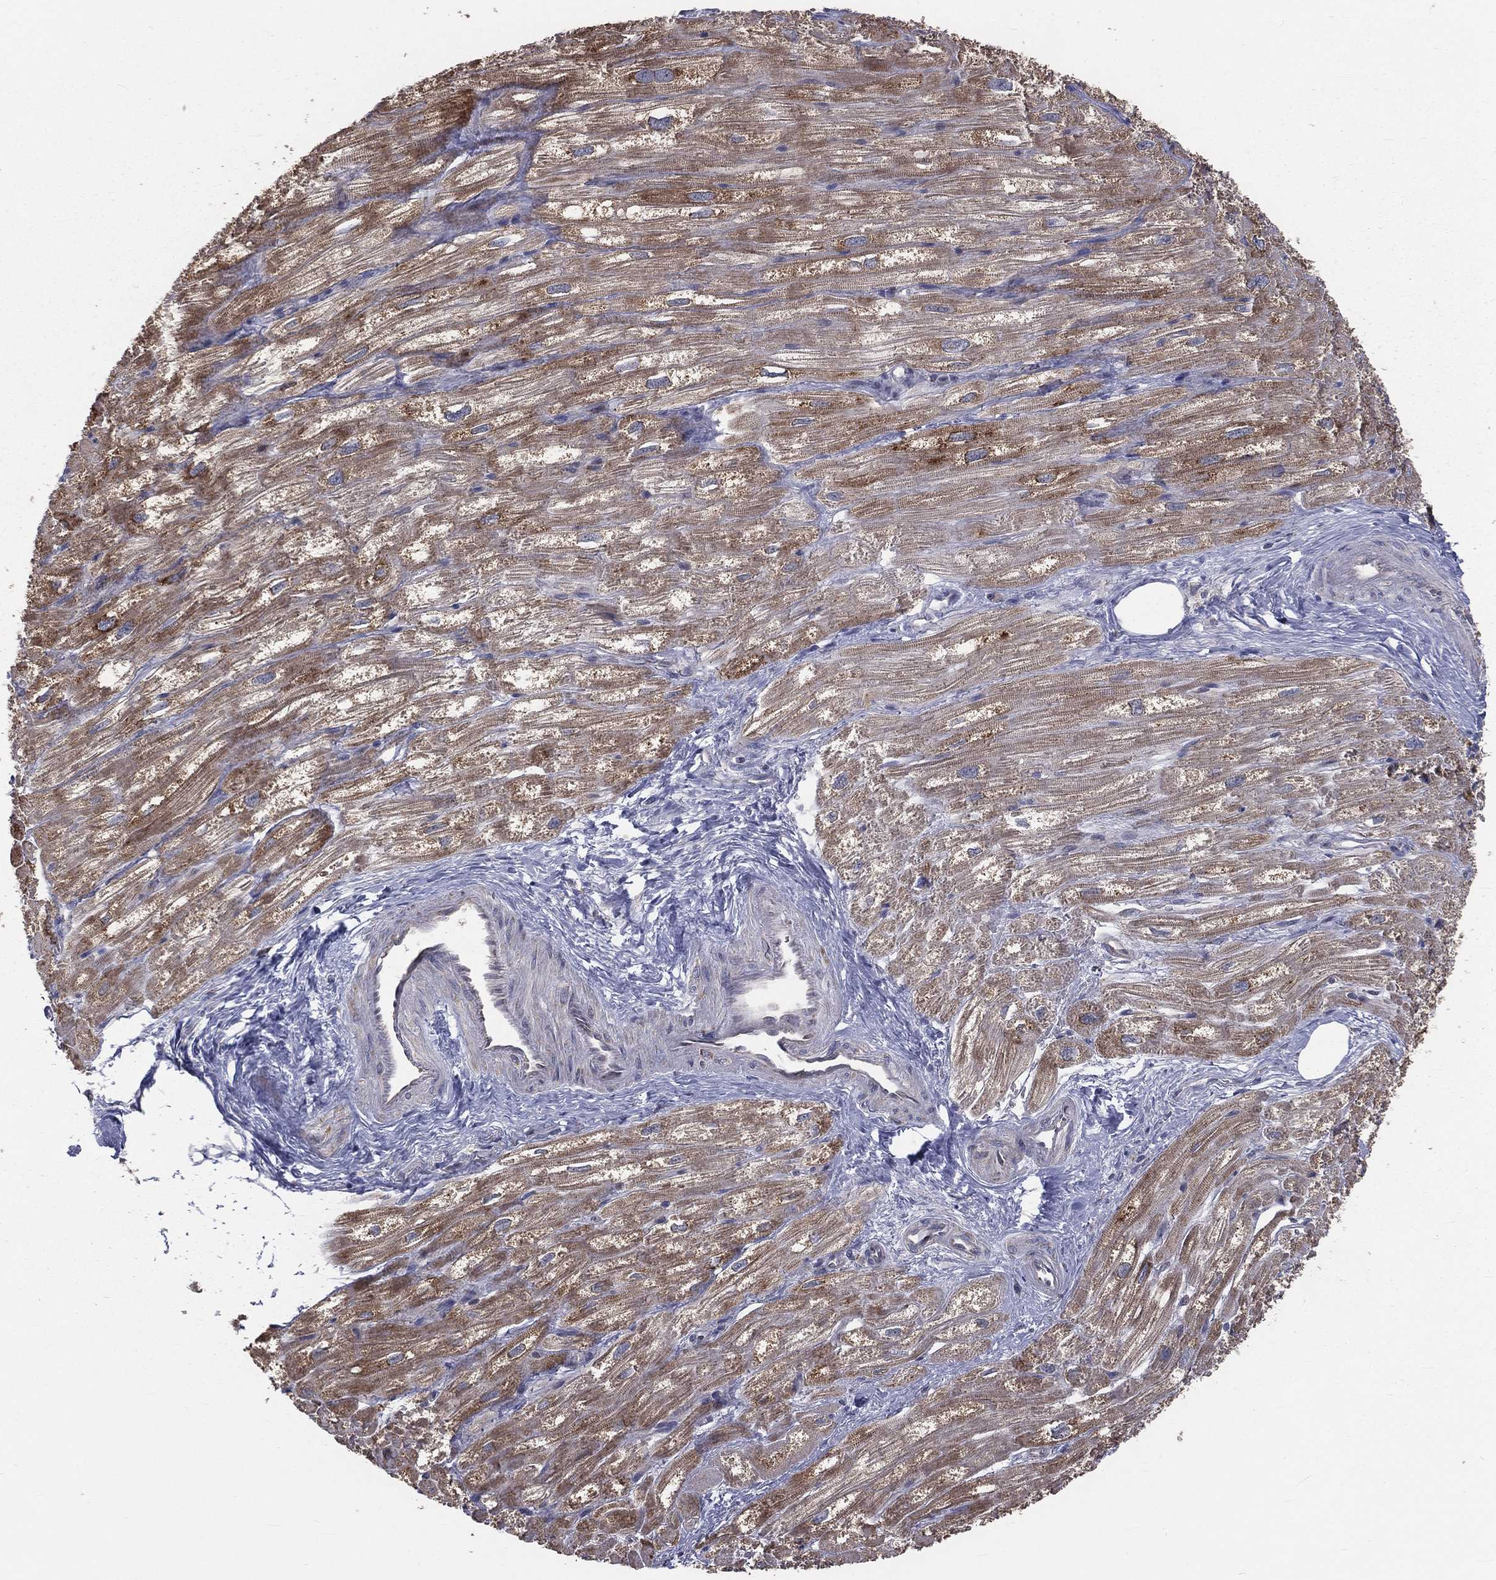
{"staining": {"intensity": "moderate", "quantity": "25%-75%", "location": "cytoplasmic/membranous"}, "tissue": "heart muscle", "cell_type": "Cardiomyocytes", "image_type": "normal", "snomed": [{"axis": "morphology", "description": "Normal tissue, NOS"}, {"axis": "topography", "description": "Heart"}], "caption": "A high-resolution histopathology image shows immunohistochemistry staining of normal heart muscle, which reveals moderate cytoplasmic/membranous expression in about 25%-75% of cardiomyocytes. The staining was performed using DAB, with brown indicating positive protein expression. Nuclei are stained blue with hematoxylin.", "gene": "MRPL46", "patient": {"sex": "male", "age": 62}}